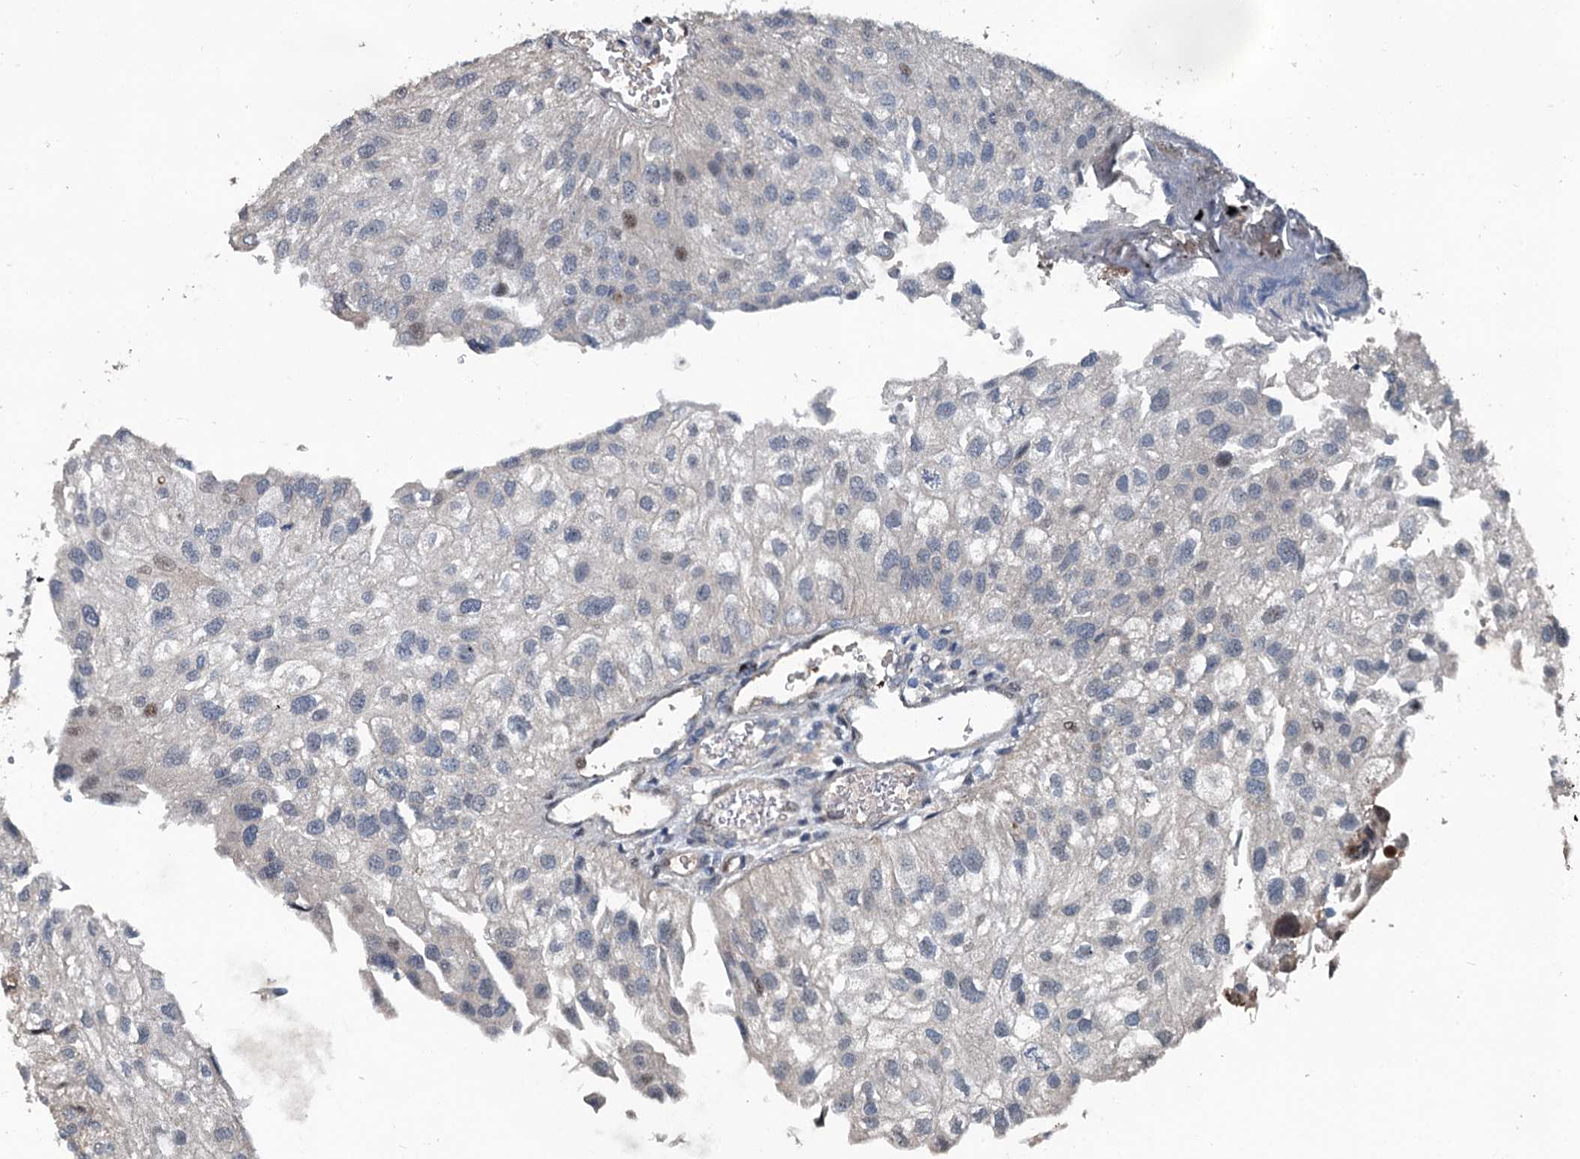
{"staining": {"intensity": "negative", "quantity": "none", "location": "none"}, "tissue": "urothelial cancer", "cell_type": "Tumor cells", "image_type": "cancer", "snomed": [{"axis": "morphology", "description": "Urothelial carcinoma, Low grade"}, {"axis": "topography", "description": "Urinary bladder"}], "caption": "The IHC photomicrograph has no significant expression in tumor cells of urothelial cancer tissue.", "gene": "TEDC1", "patient": {"sex": "female", "age": 89}}